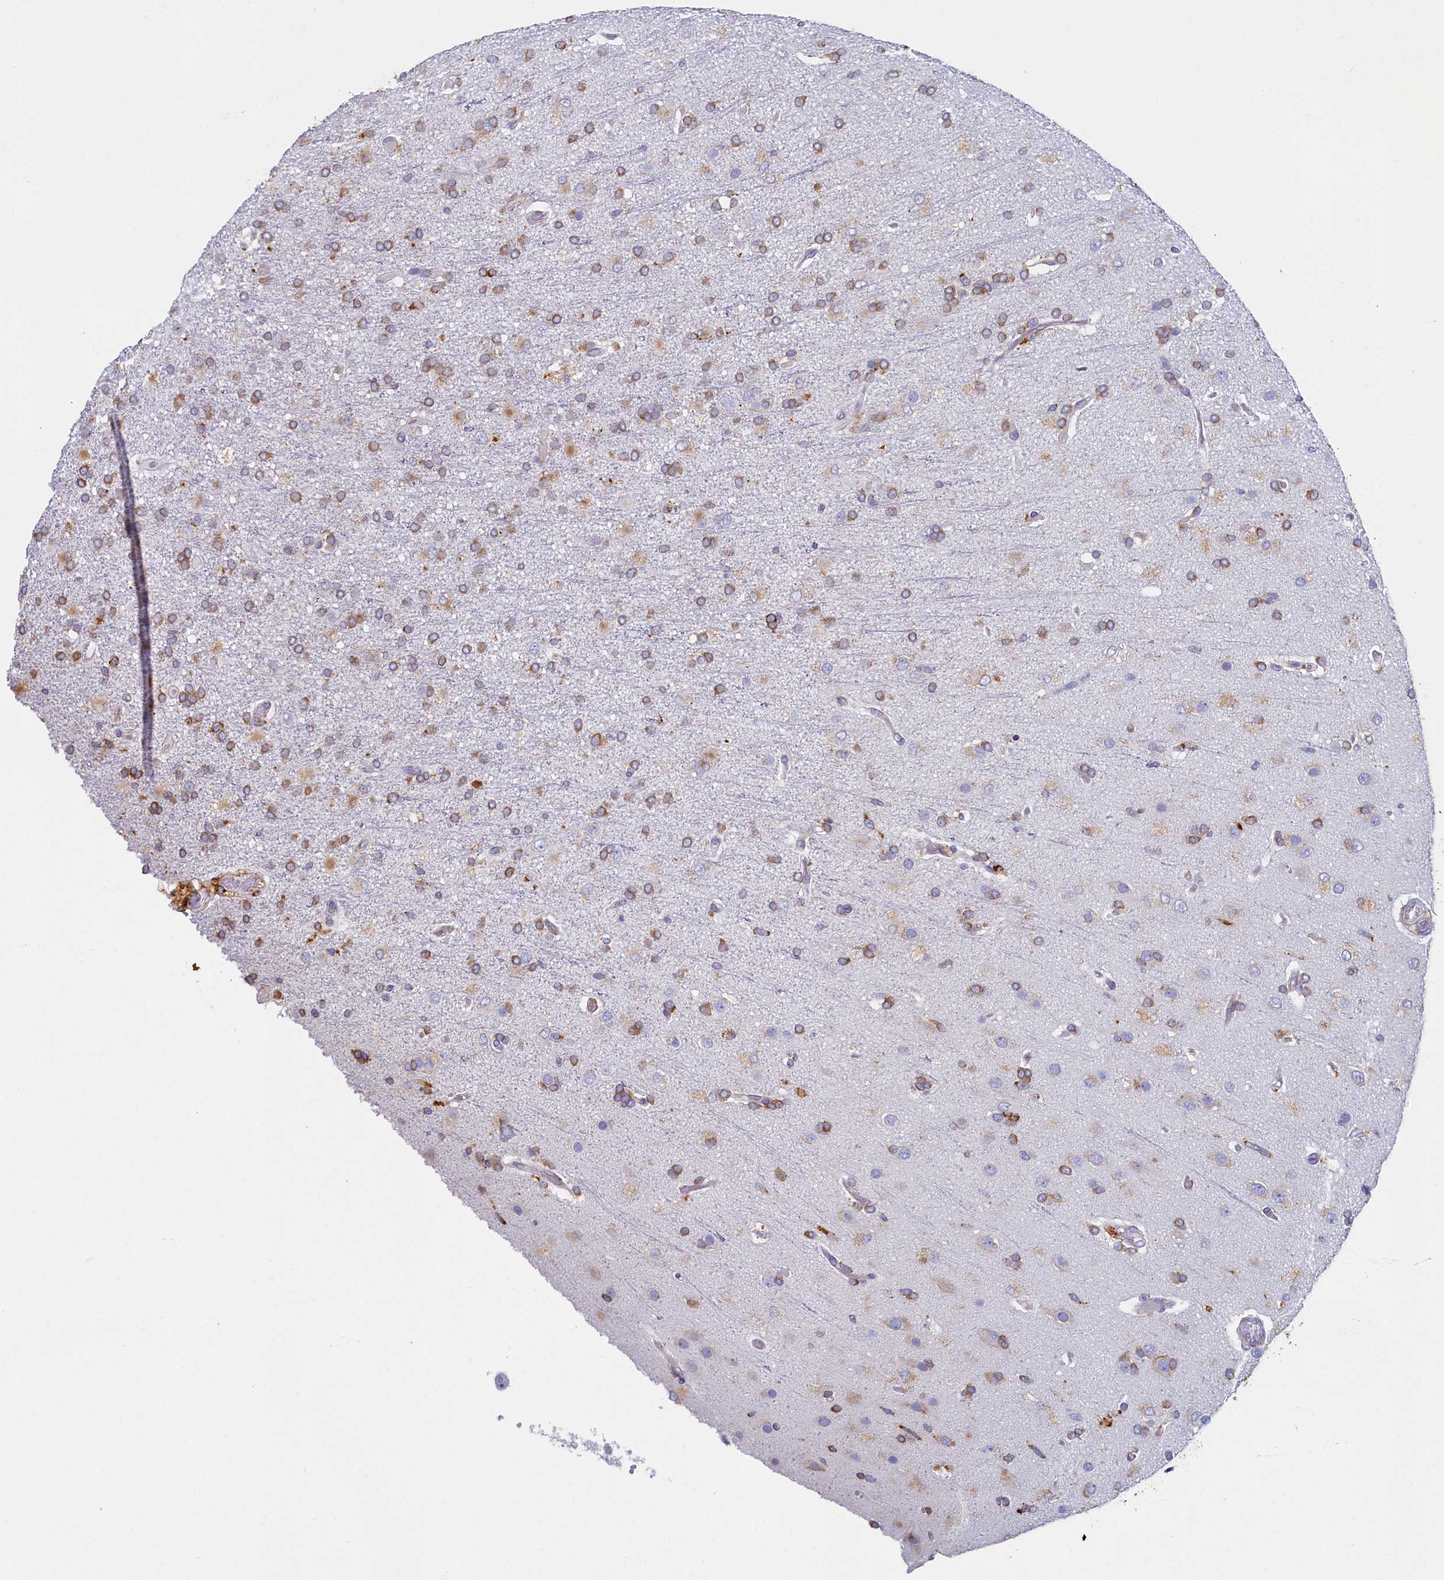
{"staining": {"intensity": "moderate", "quantity": ">75%", "location": "cytoplasmic/membranous"}, "tissue": "glioma", "cell_type": "Tumor cells", "image_type": "cancer", "snomed": [{"axis": "morphology", "description": "Glioma, malignant, High grade"}, {"axis": "topography", "description": "Brain"}], "caption": "Malignant glioma (high-grade) stained with immunohistochemistry (IHC) exhibits moderate cytoplasmic/membranous staining in about >75% of tumor cells.", "gene": "TMEM18", "patient": {"sex": "female", "age": 74}}